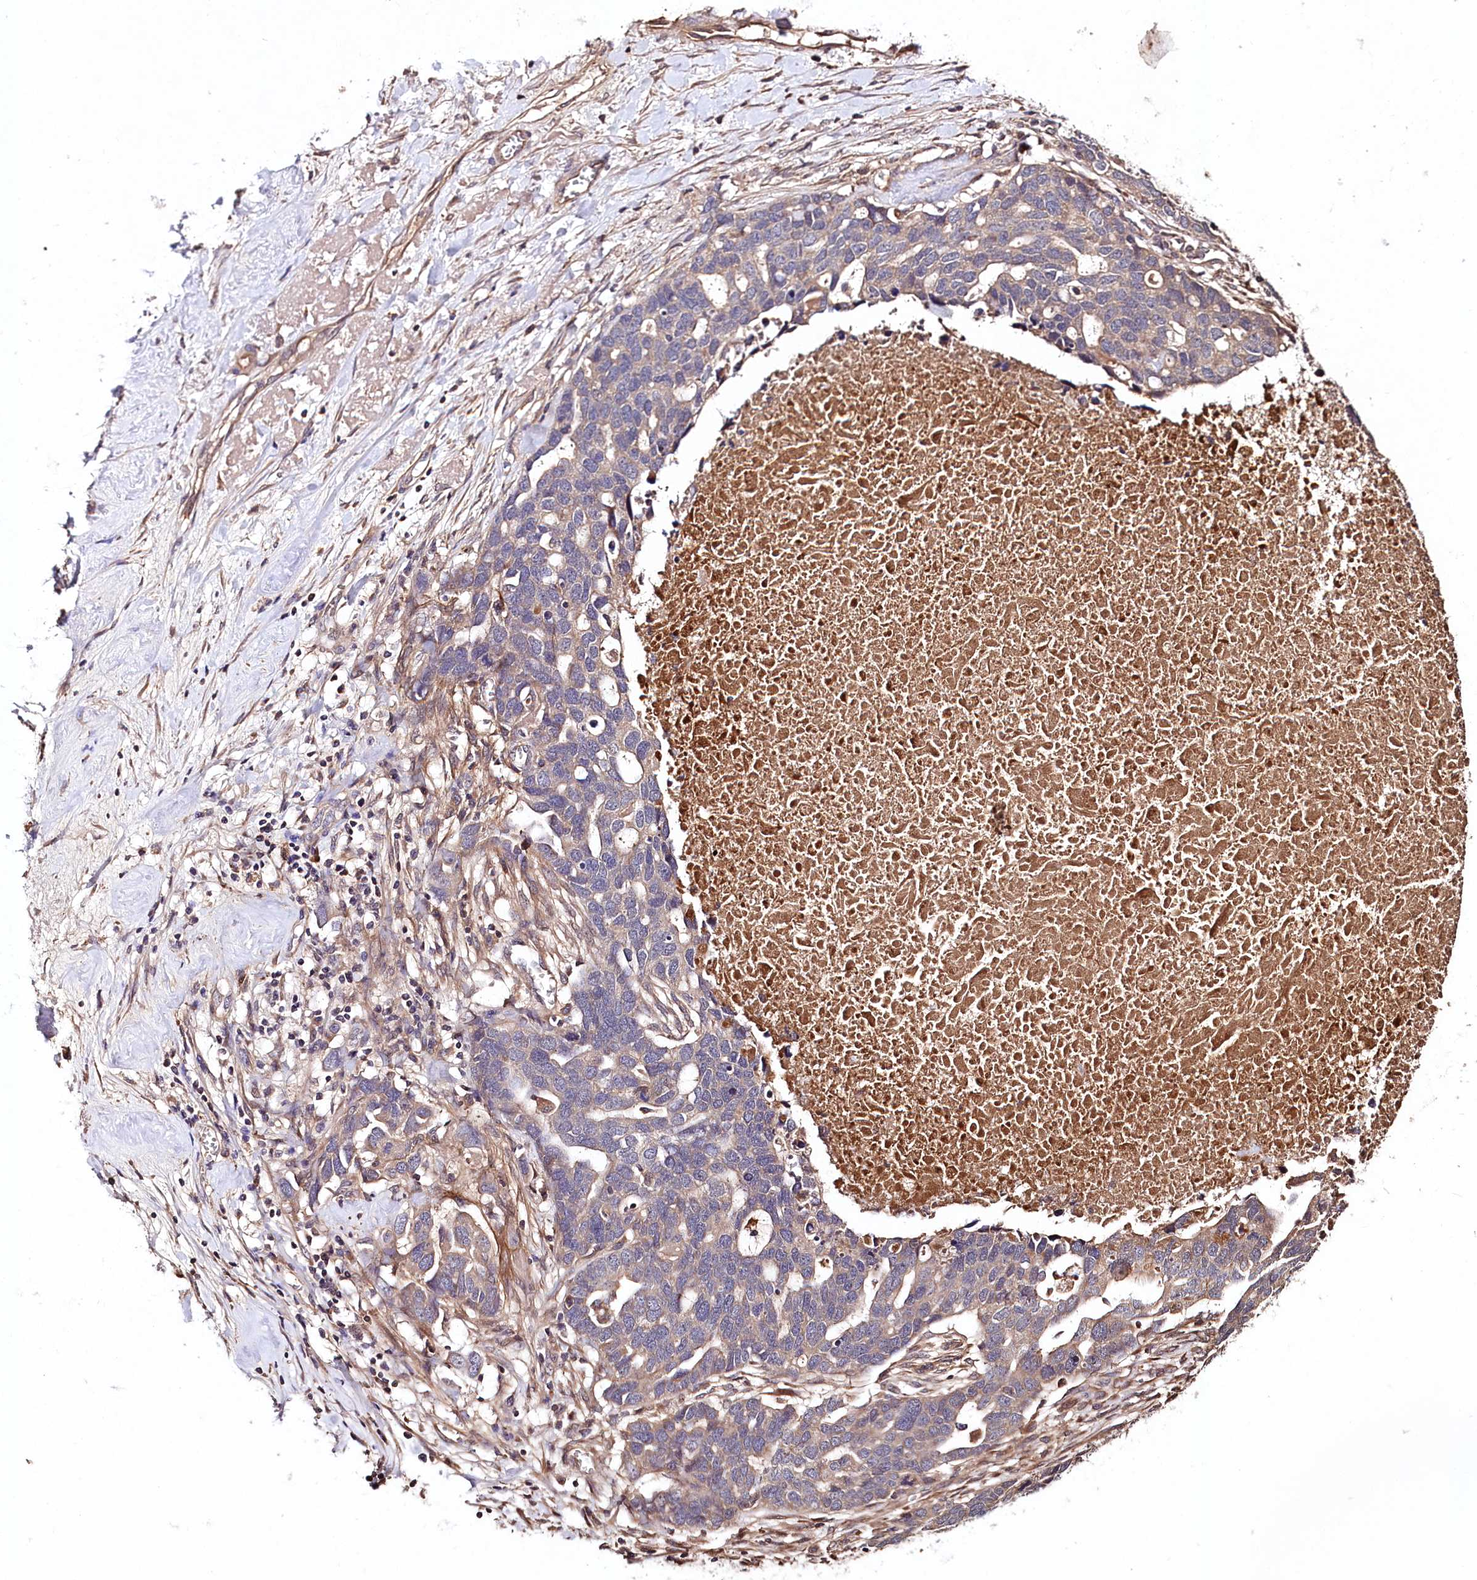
{"staining": {"intensity": "weak", "quantity": "25%-75%", "location": "cytoplasmic/membranous"}, "tissue": "ovarian cancer", "cell_type": "Tumor cells", "image_type": "cancer", "snomed": [{"axis": "morphology", "description": "Cystadenocarcinoma, serous, NOS"}, {"axis": "topography", "description": "Ovary"}], "caption": "A high-resolution micrograph shows IHC staining of ovarian cancer, which reveals weak cytoplasmic/membranous expression in about 25%-75% of tumor cells.", "gene": "TNPO3", "patient": {"sex": "female", "age": 54}}